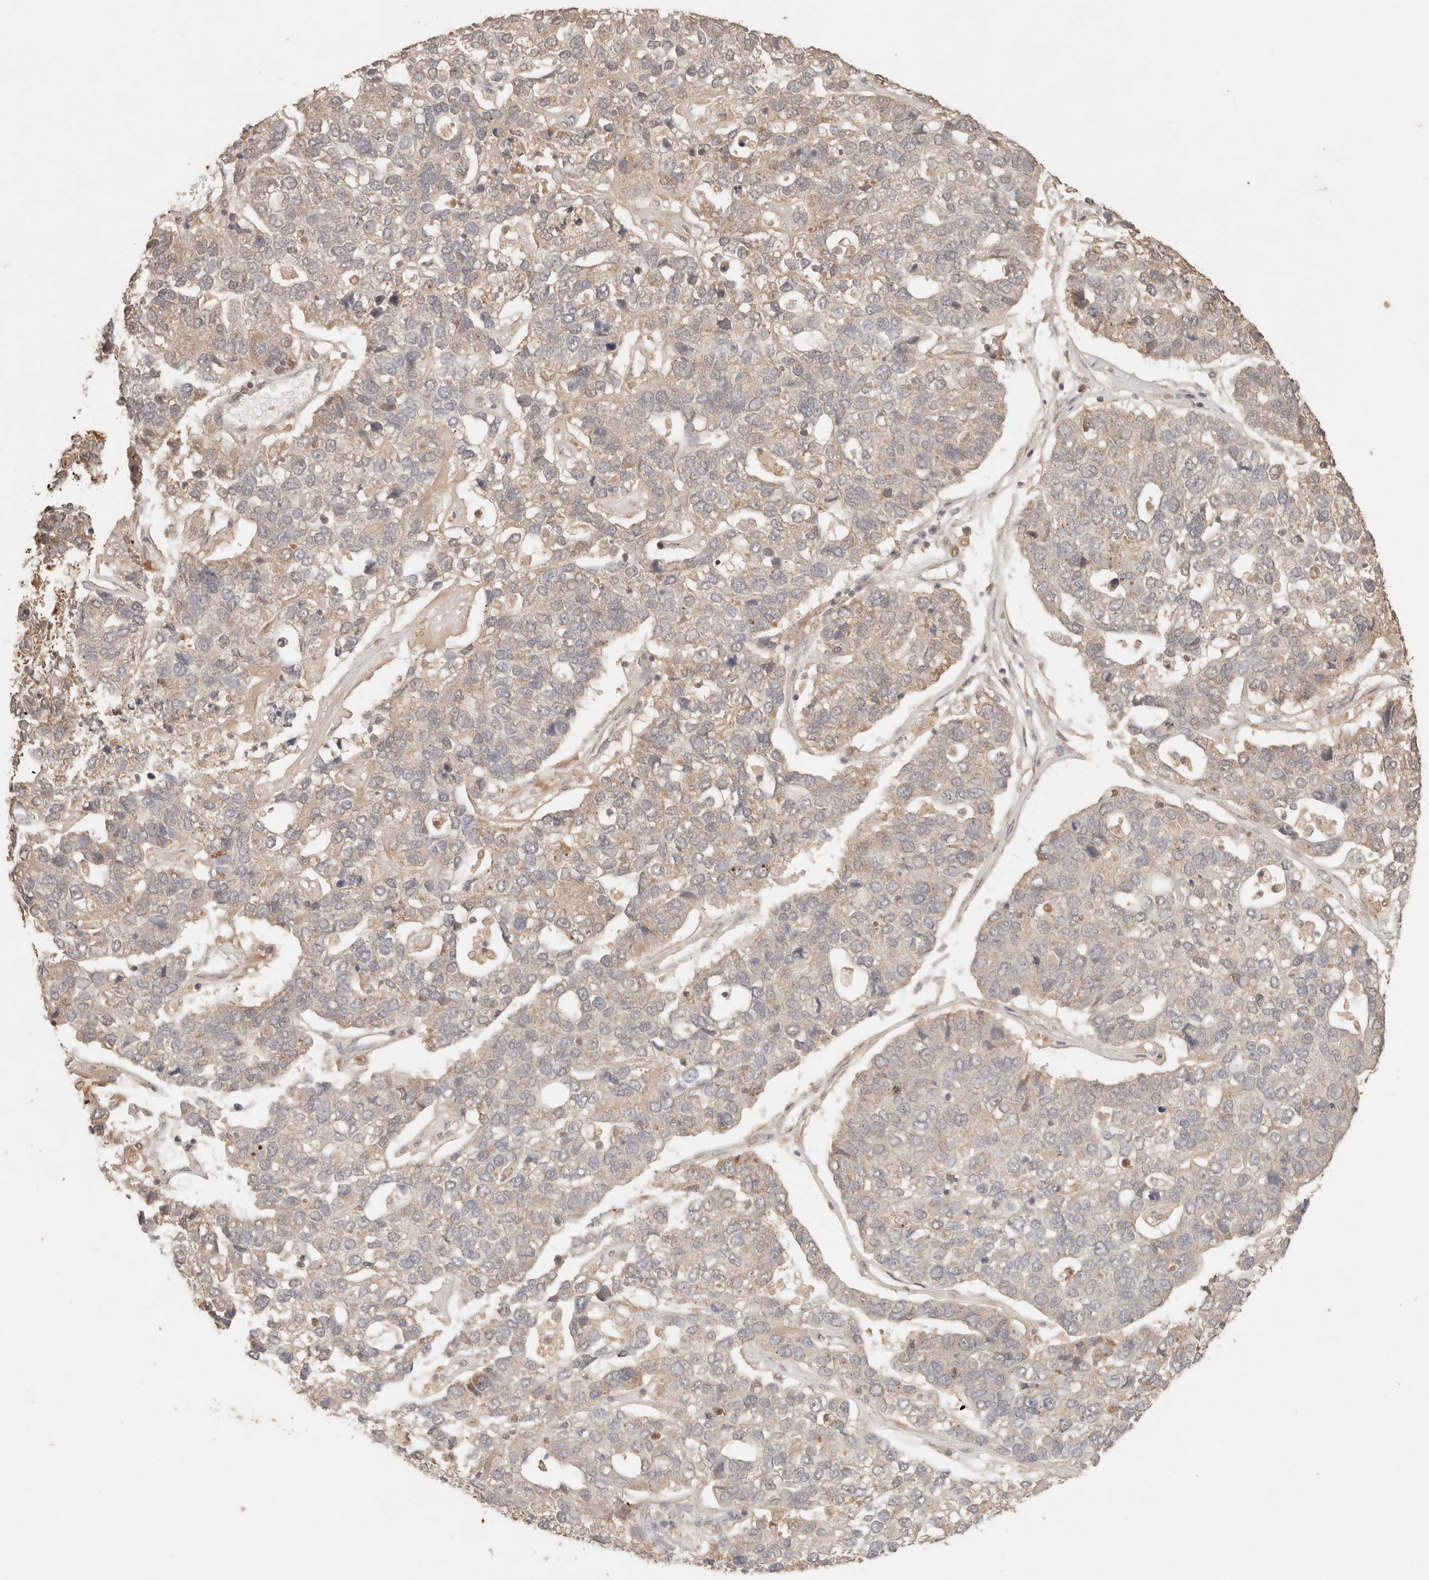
{"staining": {"intensity": "weak", "quantity": "25%-75%", "location": "cytoplasmic/membranous"}, "tissue": "pancreatic cancer", "cell_type": "Tumor cells", "image_type": "cancer", "snomed": [{"axis": "morphology", "description": "Adenocarcinoma, NOS"}, {"axis": "topography", "description": "Pancreas"}], "caption": "This micrograph displays IHC staining of human pancreatic cancer (adenocarcinoma), with low weak cytoplasmic/membranous staining in approximately 25%-75% of tumor cells.", "gene": "LMO4", "patient": {"sex": "female", "age": 61}}